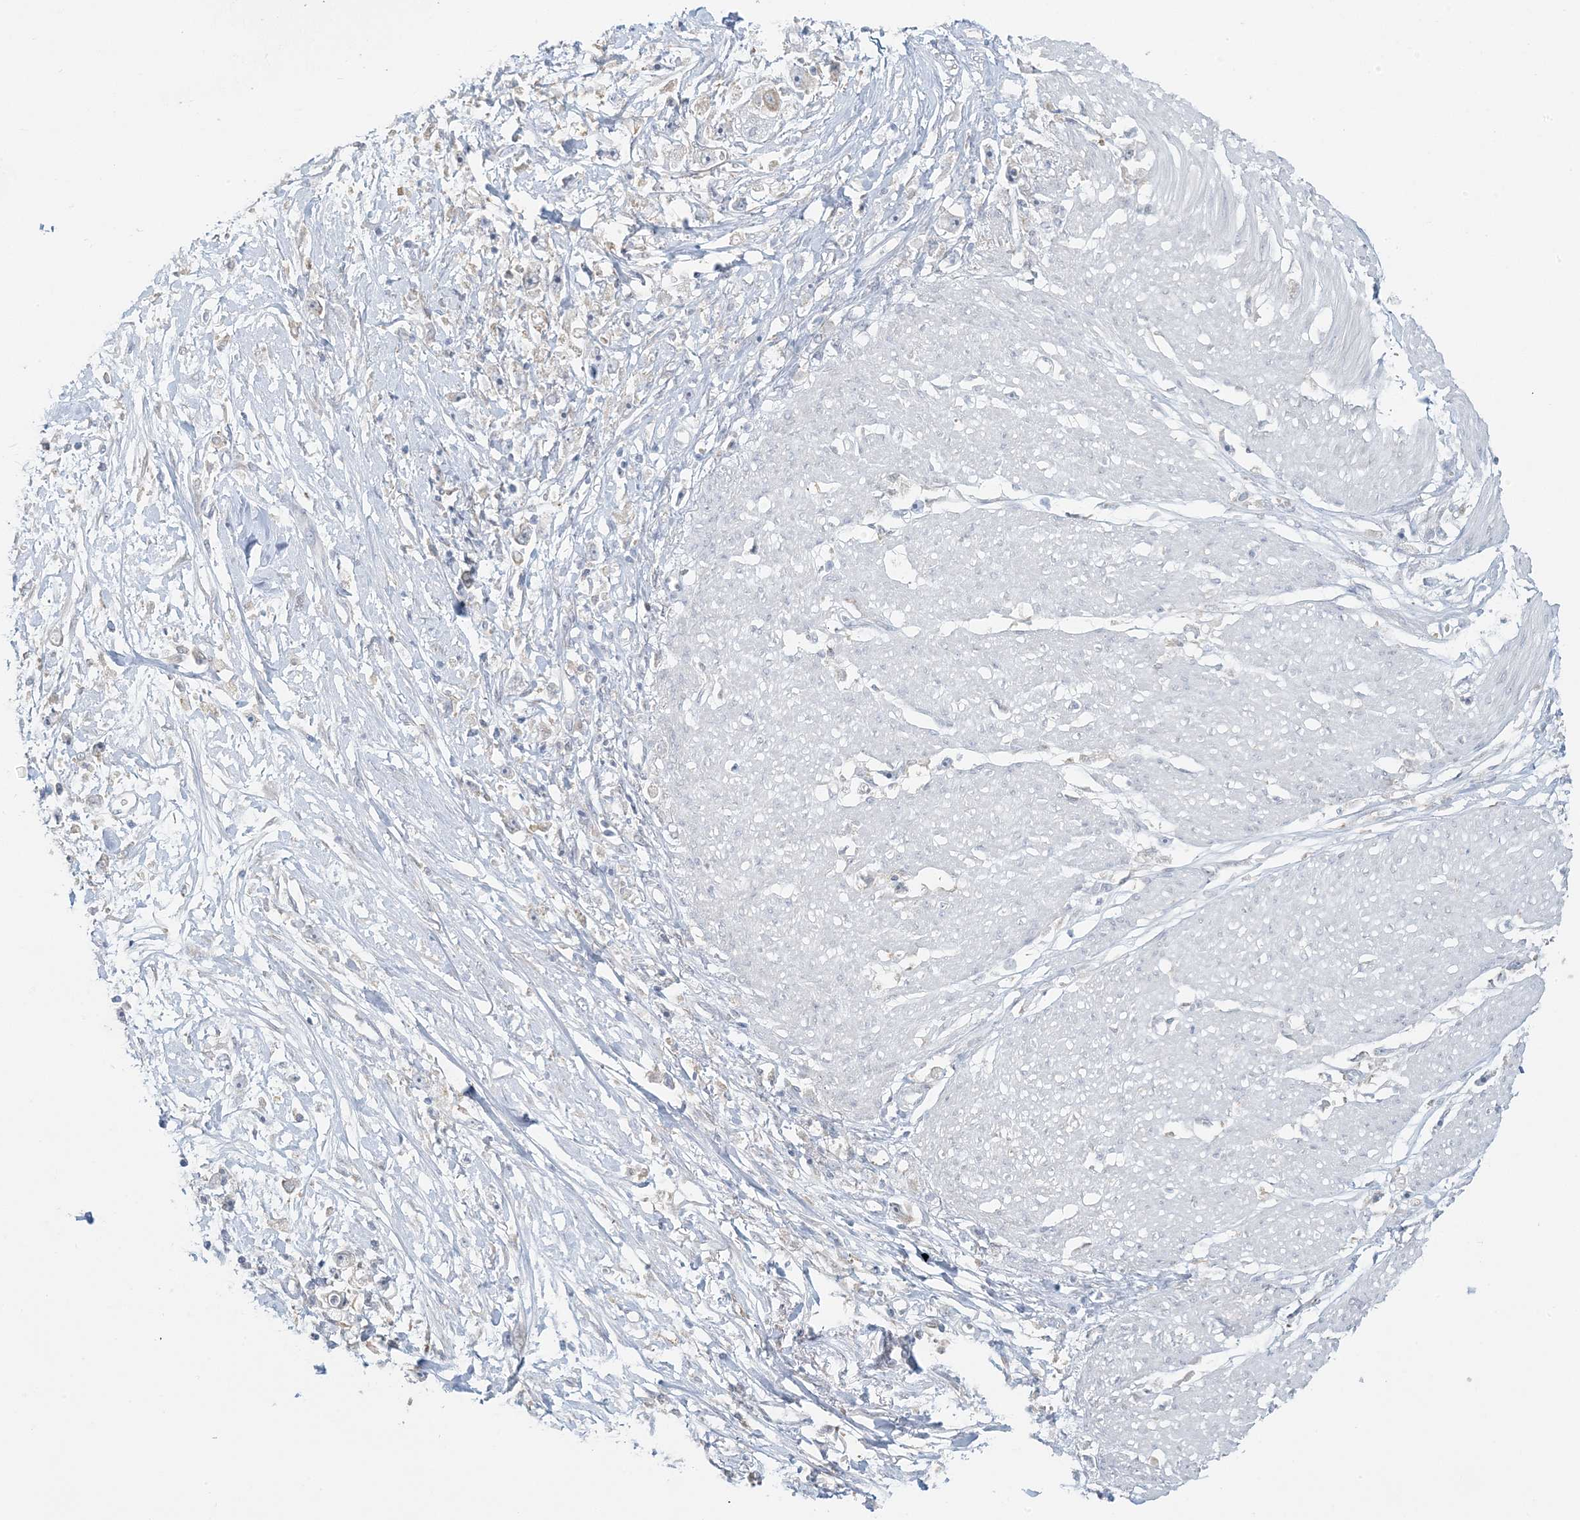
{"staining": {"intensity": "negative", "quantity": "none", "location": "none"}, "tissue": "stomach cancer", "cell_type": "Tumor cells", "image_type": "cancer", "snomed": [{"axis": "morphology", "description": "Adenocarcinoma, NOS"}, {"axis": "topography", "description": "Stomach"}], "caption": "DAB immunohistochemical staining of human stomach cancer (adenocarcinoma) shows no significant positivity in tumor cells.", "gene": "EEFSEC", "patient": {"sex": "female", "age": 59}}